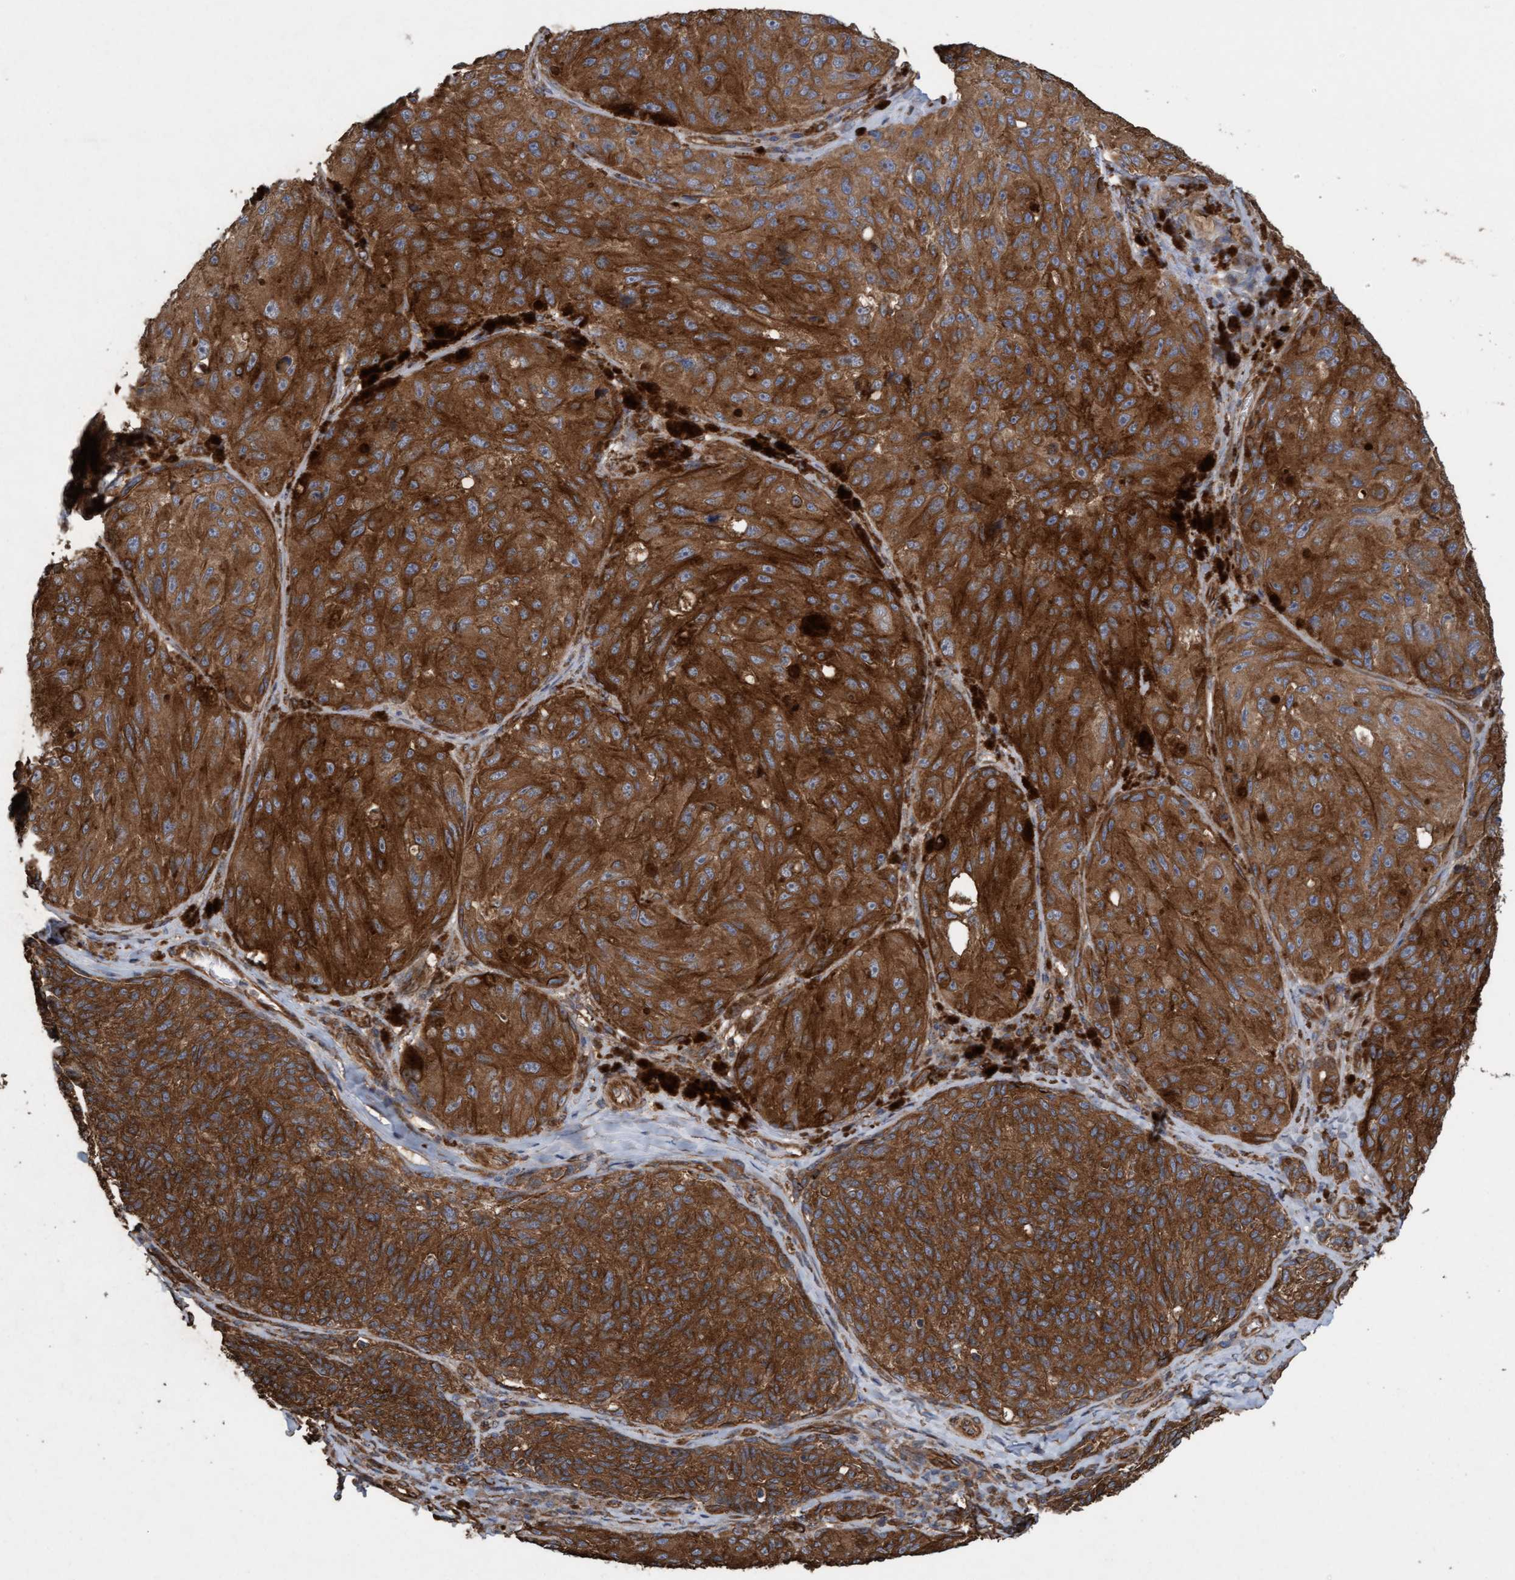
{"staining": {"intensity": "strong", "quantity": ">75%", "location": "cytoplasmic/membranous"}, "tissue": "melanoma", "cell_type": "Tumor cells", "image_type": "cancer", "snomed": [{"axis": "morphology", "description": "Malignant melanoma, NOS"}, {"axis": "topography", "description": "Skin"}], "caption": "About >75% of tumor cells in human melanoma show strong cytoplasmic/membranous protein expression as visualized by brown immunohistochemical staining.", "gene": "CDC42EP4", "patient": {"sex": "female", "age": 73}}